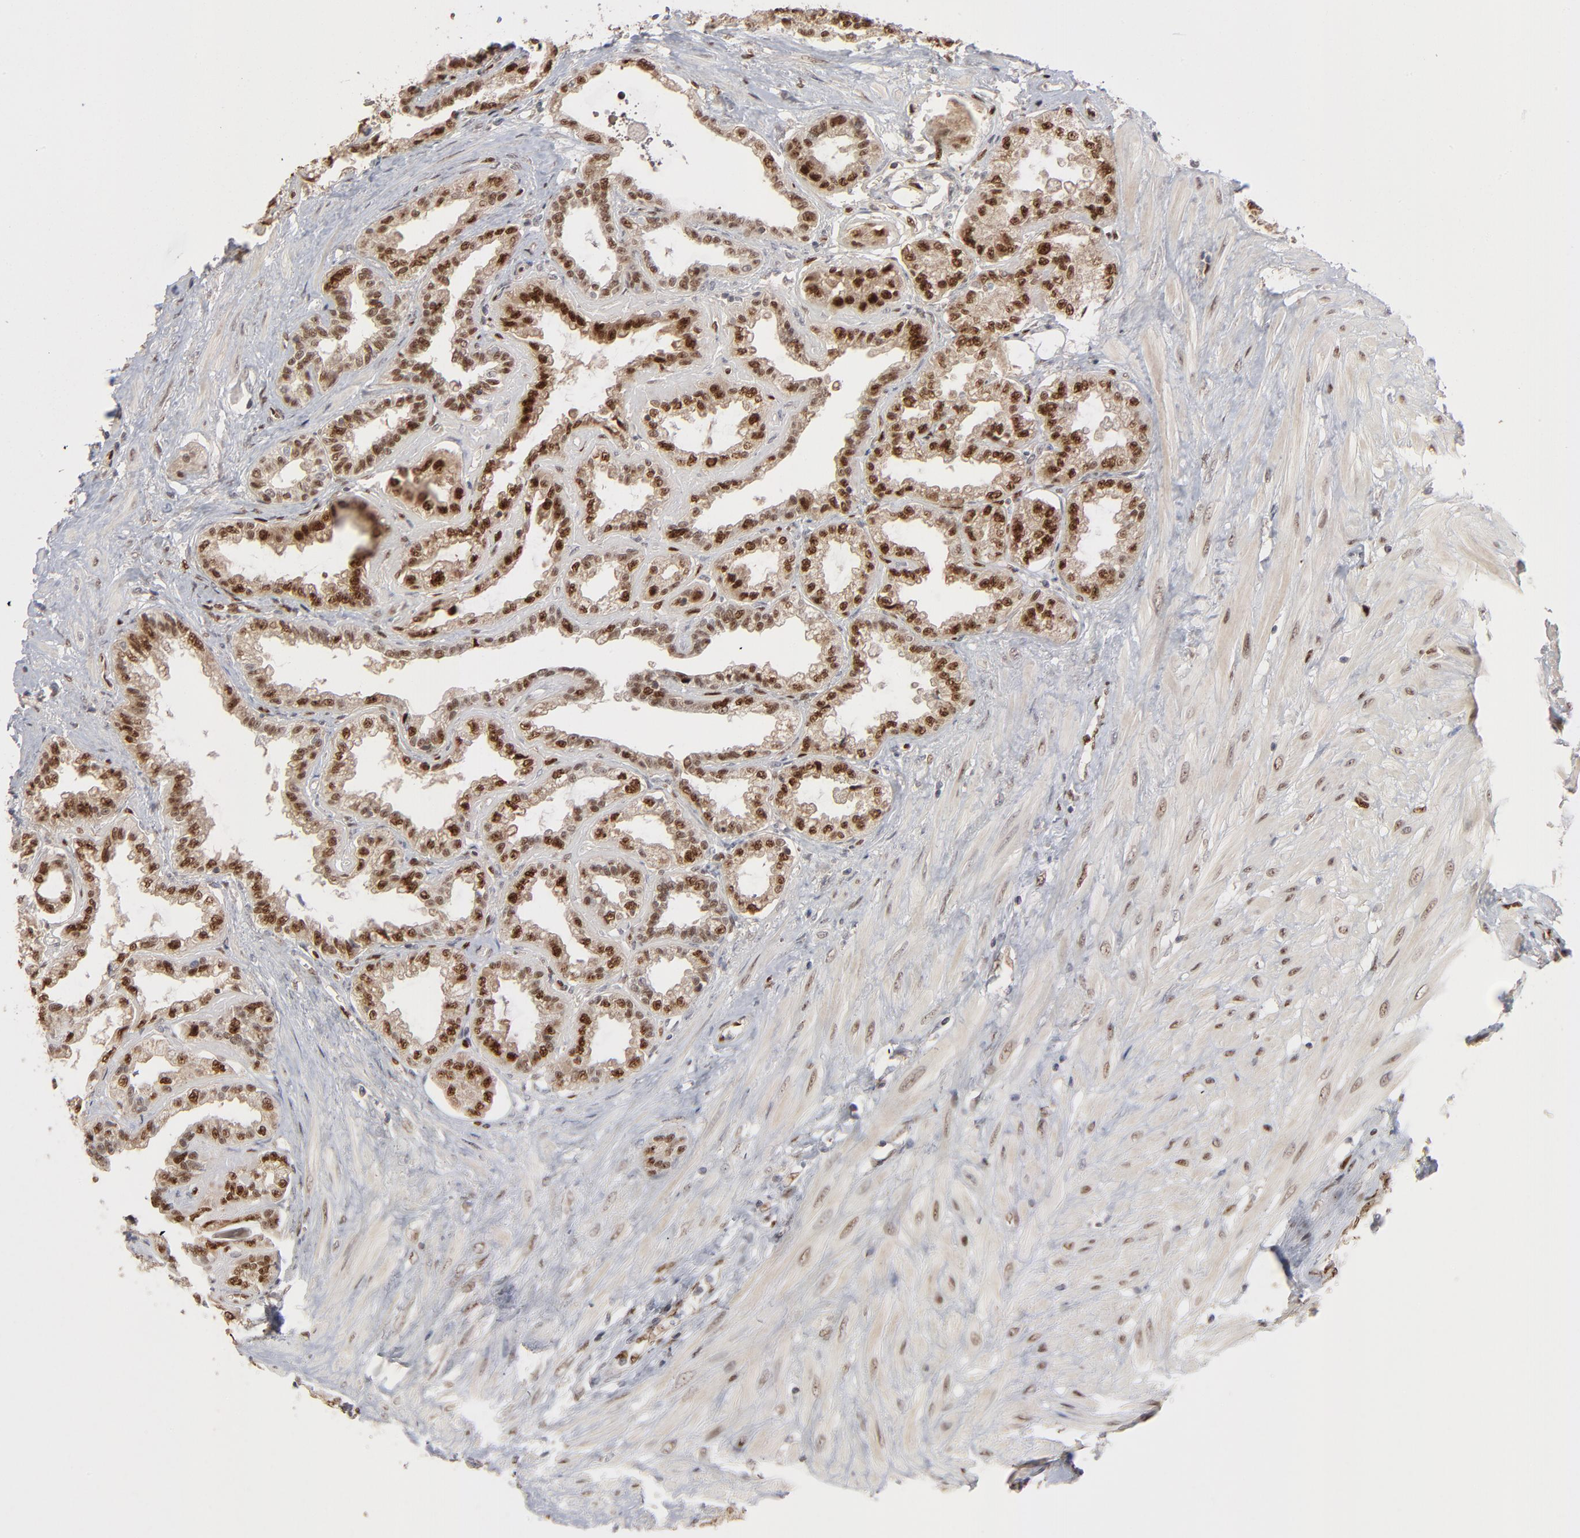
{"staining": {"intensity": "strong", "quantity": ">75%", "location": "nuclear"}, "tissue": "seminal vesicle", "cell_type": "Glandular cells", "image_type": "normal", "snomed": [{"axis": "morphology", "description": "Normal tissue, NOS"}, {"axis": "morphology", "description": "Inflammation, NOS"}, {"axis": "topography", "description": "Urinary bladder"}, {"axis": "topography", "description": "Prostate"}, {"axis": "topography", "description": "Seminal veicle"}], "caption": "Protein analysis of unremarkable seminal vesicle exhibits strong nuclear positivity in approximately >75% of glandular cells.", "gene": "NFIB", "patient": {"sex": "male", "age": 82}}